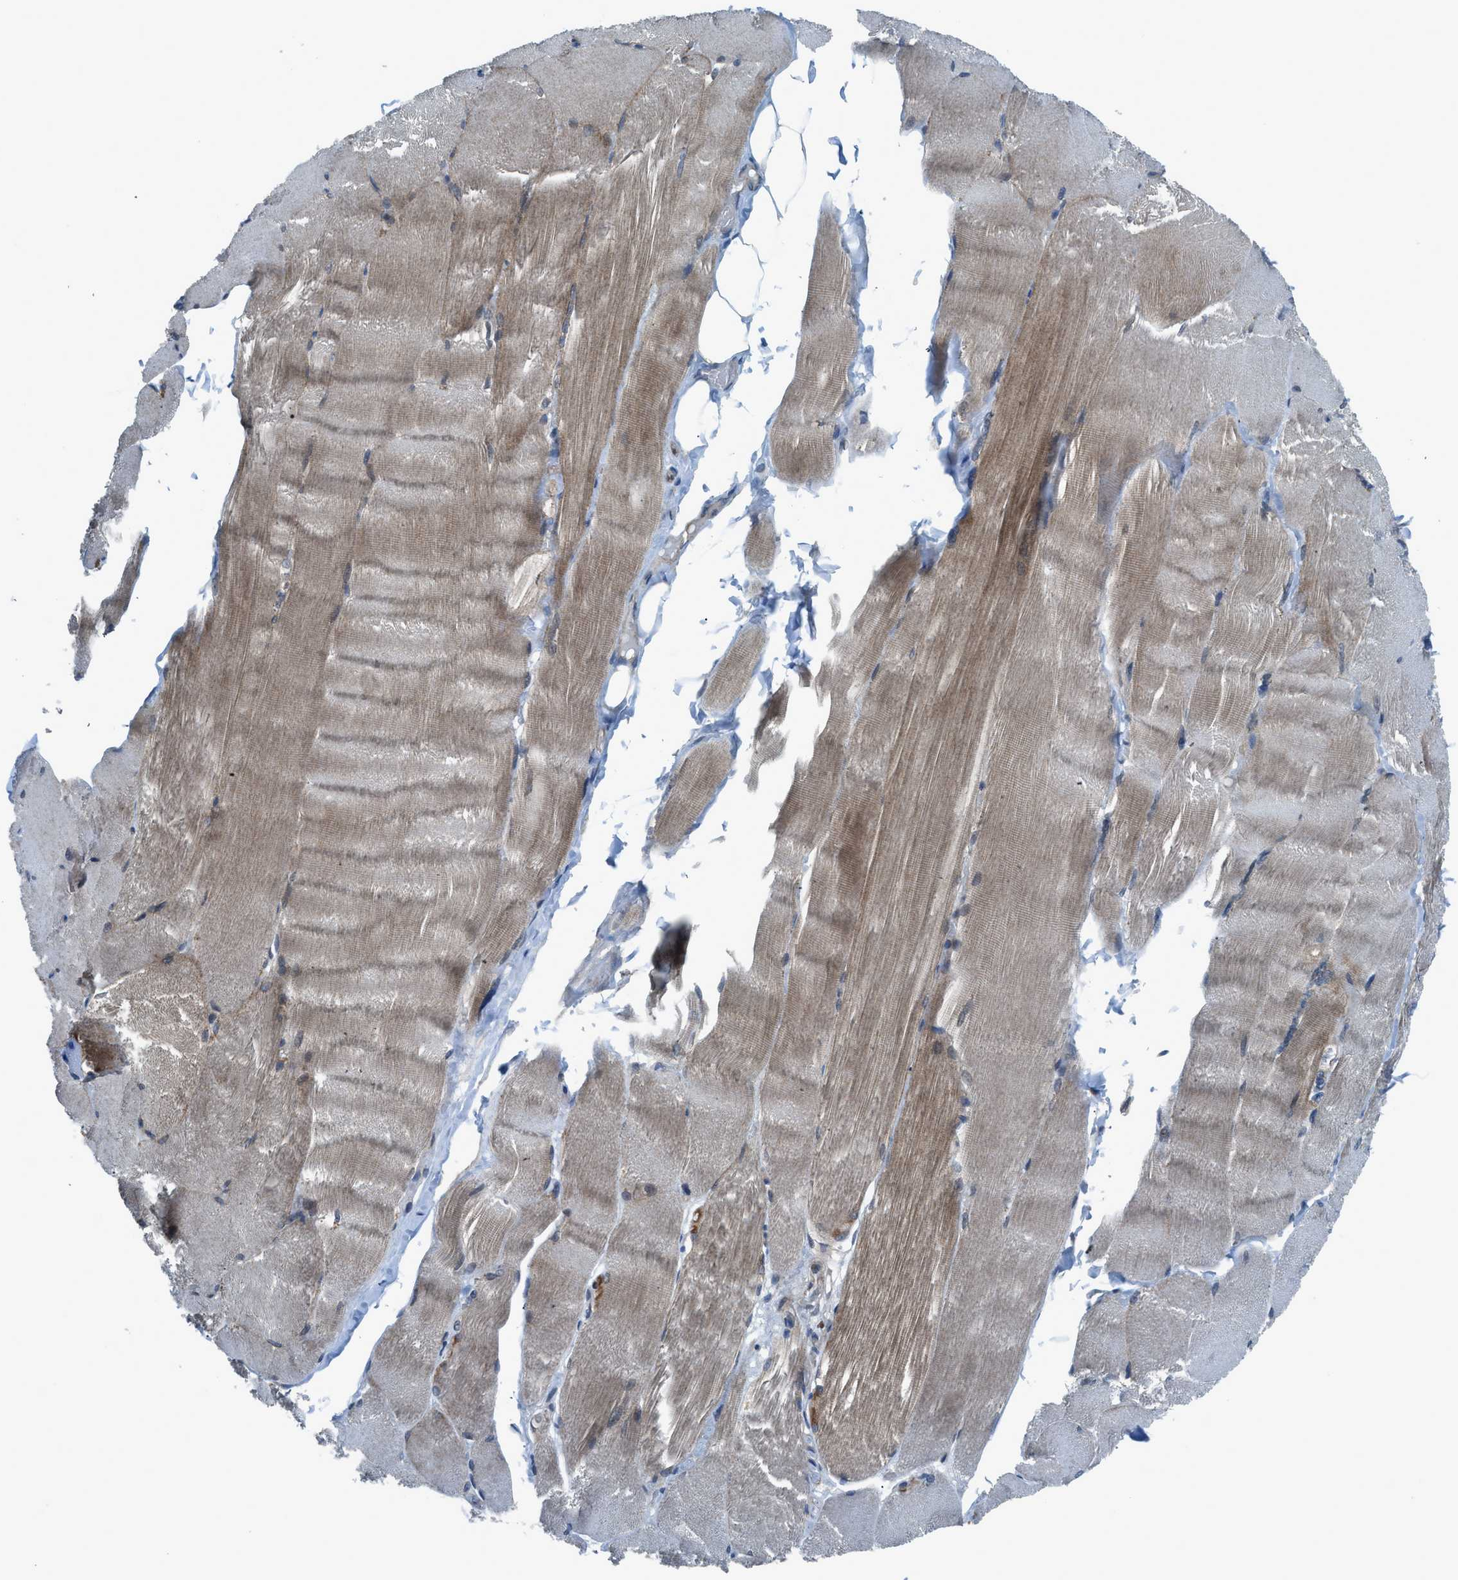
{"staining": {"intensity": "moderate", "quantity": ">75%", "location": "cytoplasmic/membranous"}, "tissue": "skeletal muscle", "cell_type": "Myocytes", "image_type": "normal", "snomed": [{"axis": "morphology", "description": "Normal tissue, NOS"}, {"axis": "topography", "description": "Skin"}, {"axis": "topography", "description": "Skeletal muscle"}], "caption": "Protein staining of benign skeletal muscle shows moderate cytoplasmic/membranous positivity in about >75% of myocytes.", "gene": "PRKN", "patient": {"sex": "male", "age": 83}}